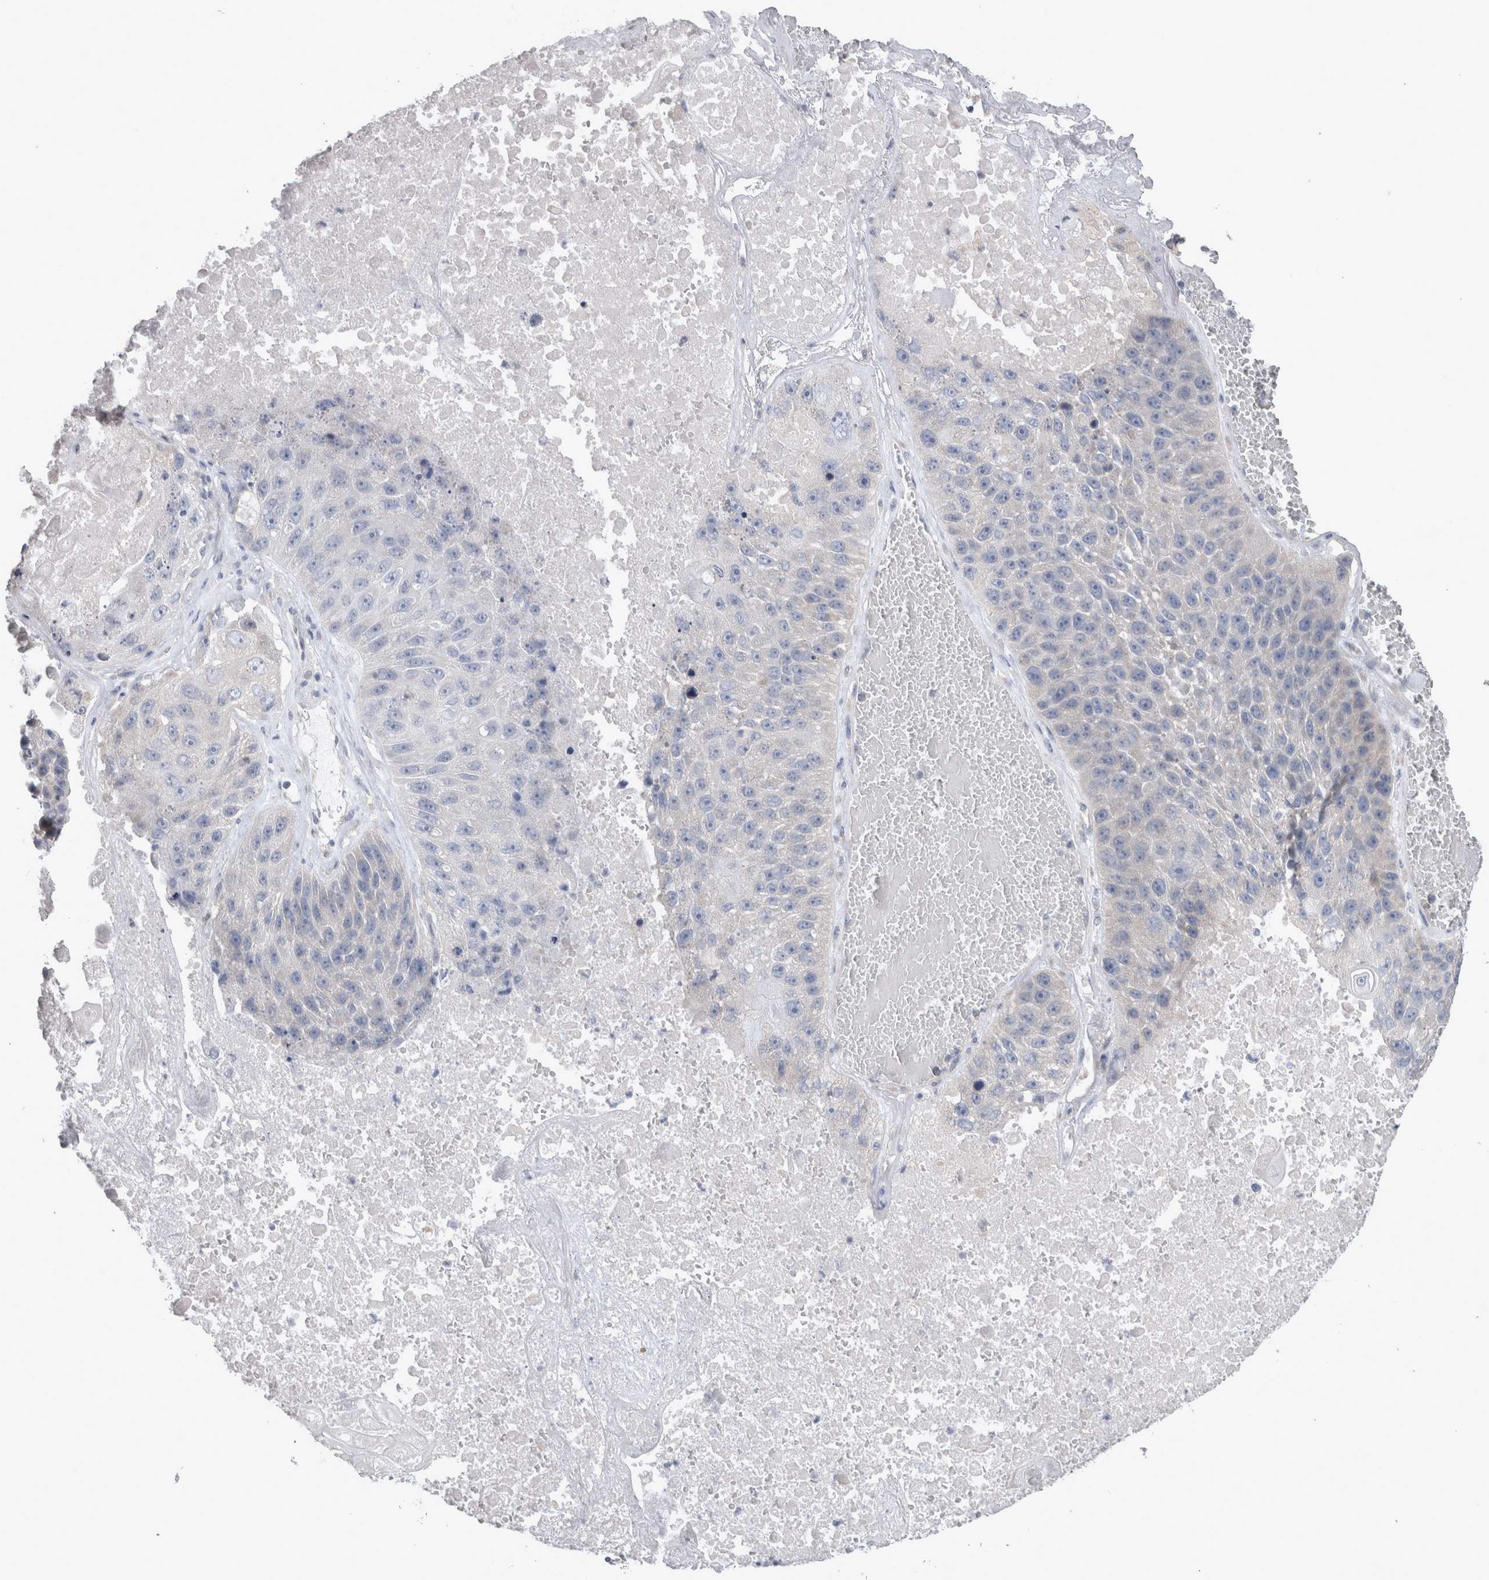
{"staining": {"intensity": "negative", "quantity": "none", "location": "none"}, "tissue": "lung cancer", "cell_type": "Tumor cells", "image_type": "cancer", "snomed": [{"axis": "morphology", "description": "Squamous cell carcinoma, NOS"}, {"axis": "topography", "description": "Lung"}], "caption": "Lung cancer stained for a protein using IHC demonstrates no expression tumor cells.", "gene": "LRRC40", "patient": {"sex": "male", "age": 61}}